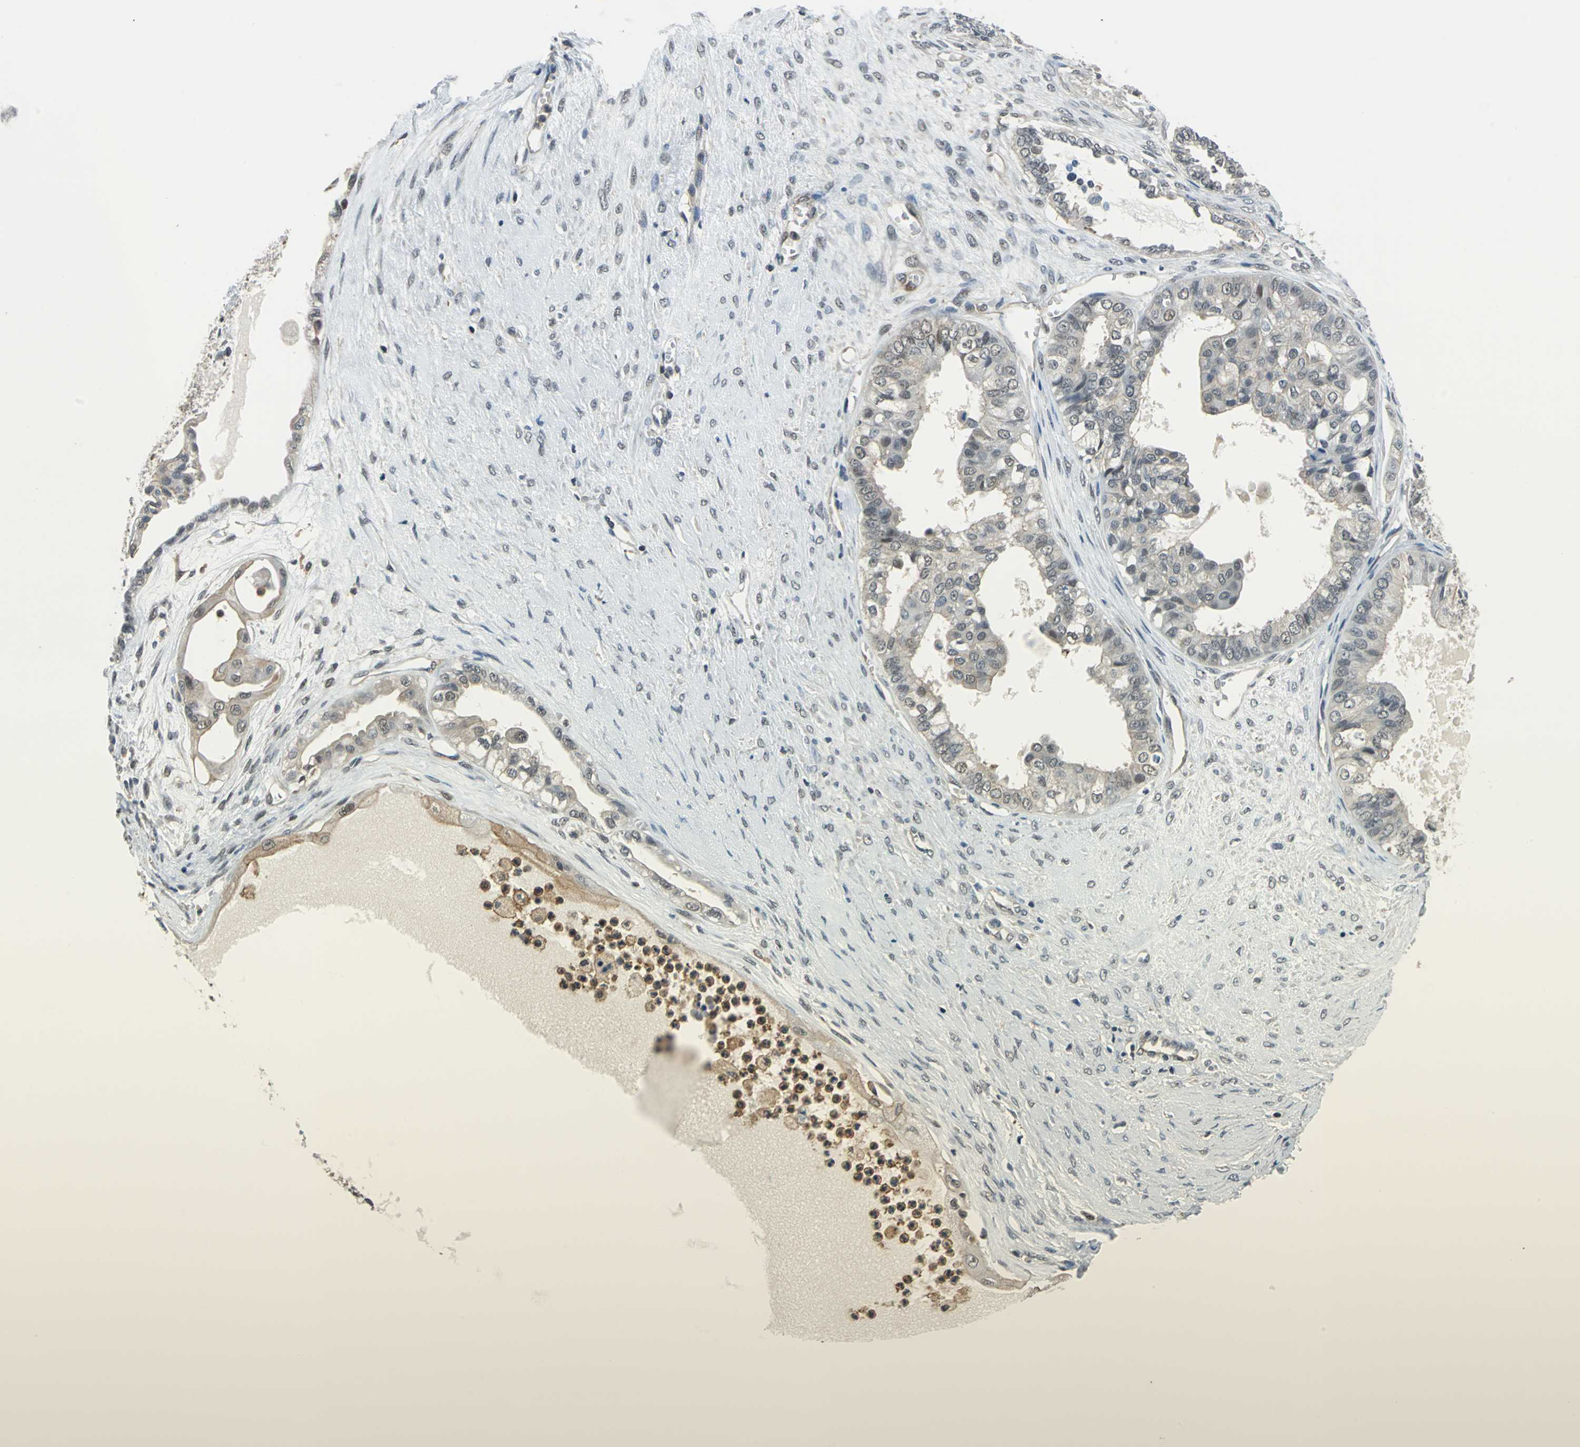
{"staining": {"intensity": "weak", "quantity": "25%-75%", "location": "cytoplasmic/membranous,nuclear"}, "tissue": "ovarian cancer", "cell_type": "Tumor cells", "image_type": "cancer", "snomed": [{"axis": "morphology", "description": "Carcinoma, NOS"}, {"axis": "morphology", "description": "Carcinoma, endometroid"}, {"axis": "topography", "description": "Ovary"}], "caption": "This histopathology image demonstrates IHC staining of human ovarian cancer, with low weak cytoplasmic/membranous and nuclear expression in approximately 25%-75% of tumor cells.", "gene": "ARPC3", "patient": {"sex": "female", "age": 50}}